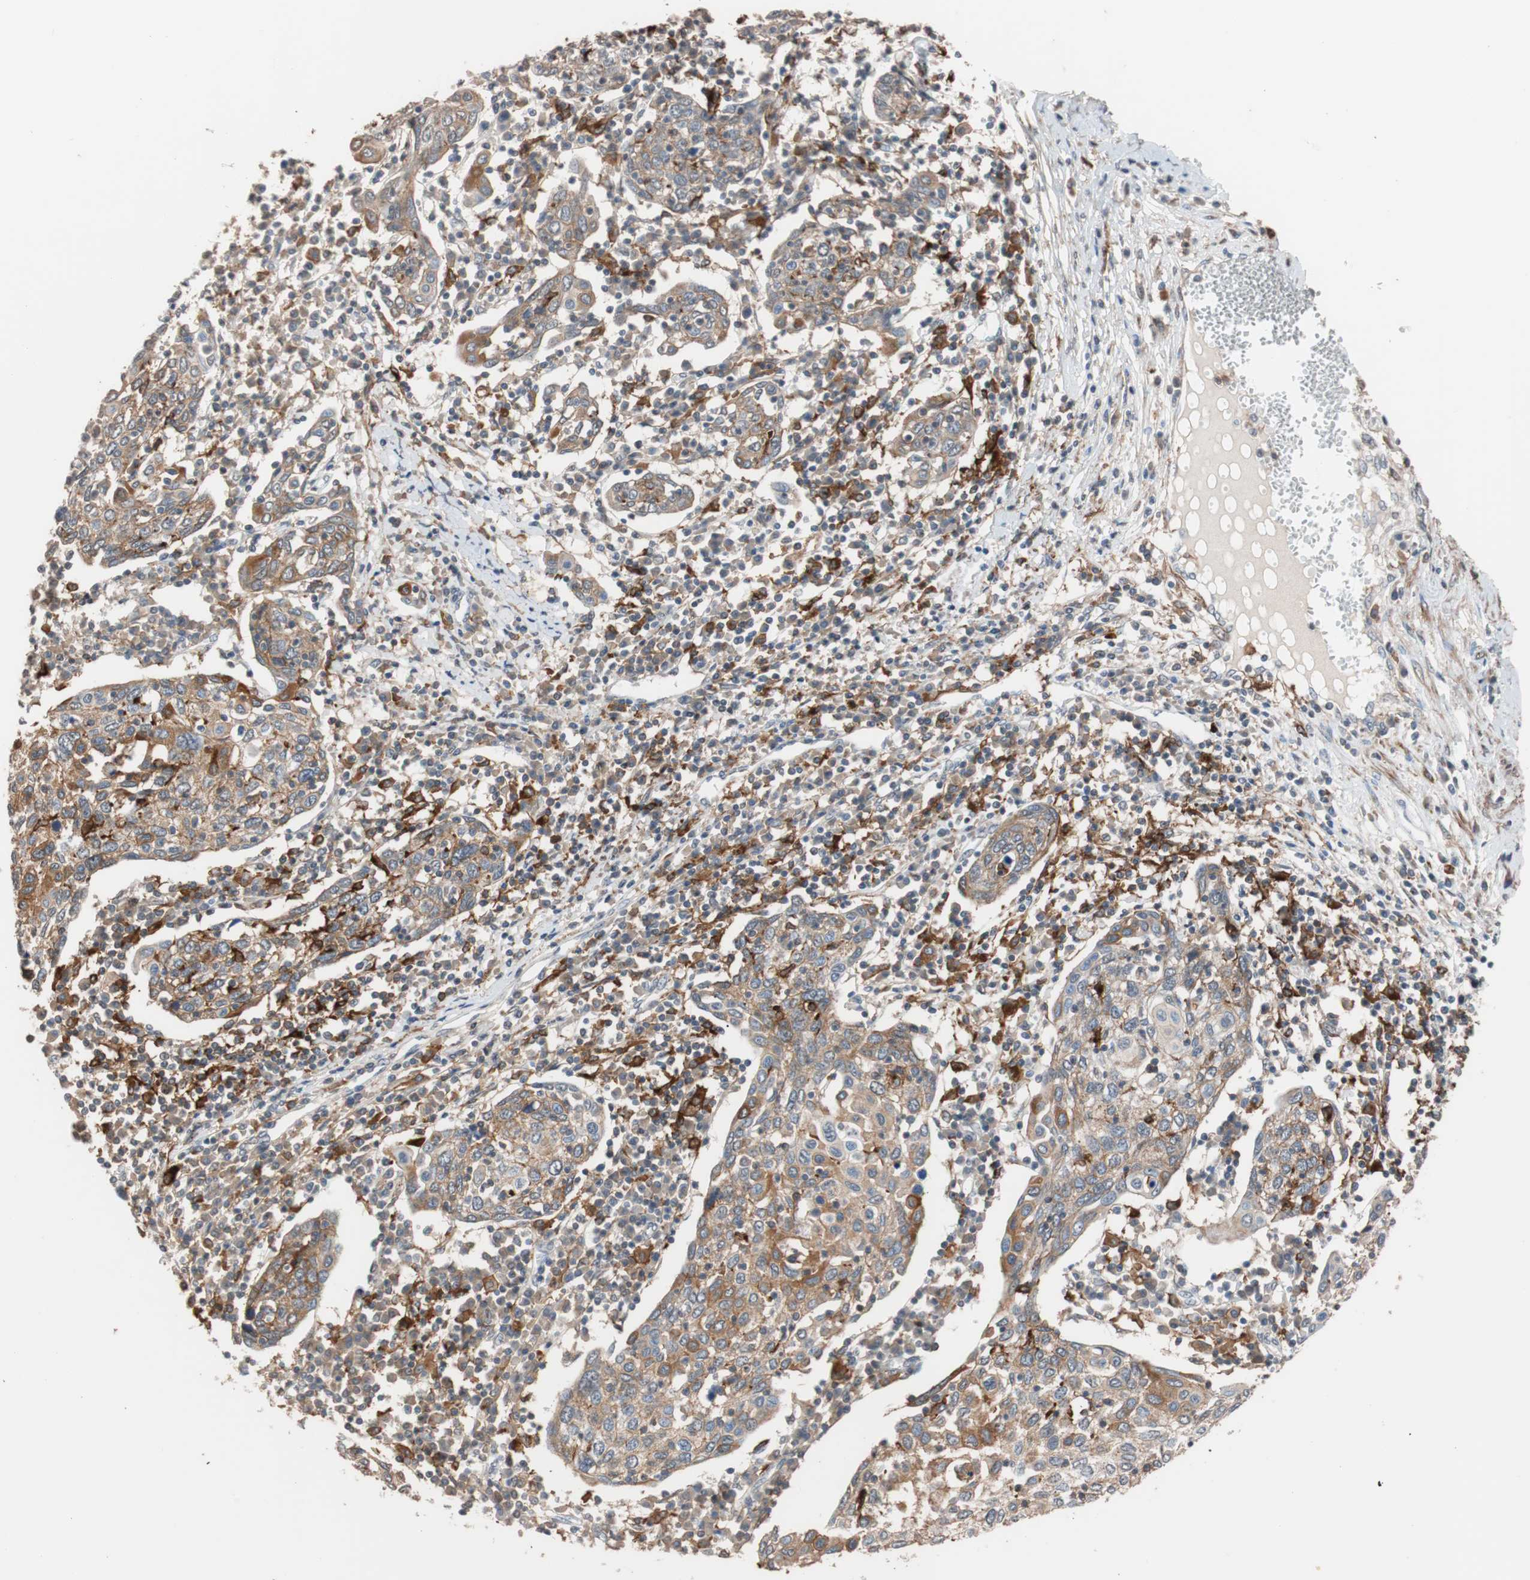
{"staining": {"intensity": "moderate", "quantity": "25%-75%", "location": "cytoplasmic/membranous"}, "tissue": "cervical cancer", "cell_type": "Tumor cells", "image_type": "cancer", "snomed": [{"axis": "morphology", "description": "Squamous cell carcinoma, NOS"}, {"axis": "topography", "description": "Cervix"}], "caption": "Cervical squamous cell carcinoma stained with a protein marker displays moderate staining in tumor cells.", "gene": "LITAF", "patient": {"sex": "female", "age": 40}}